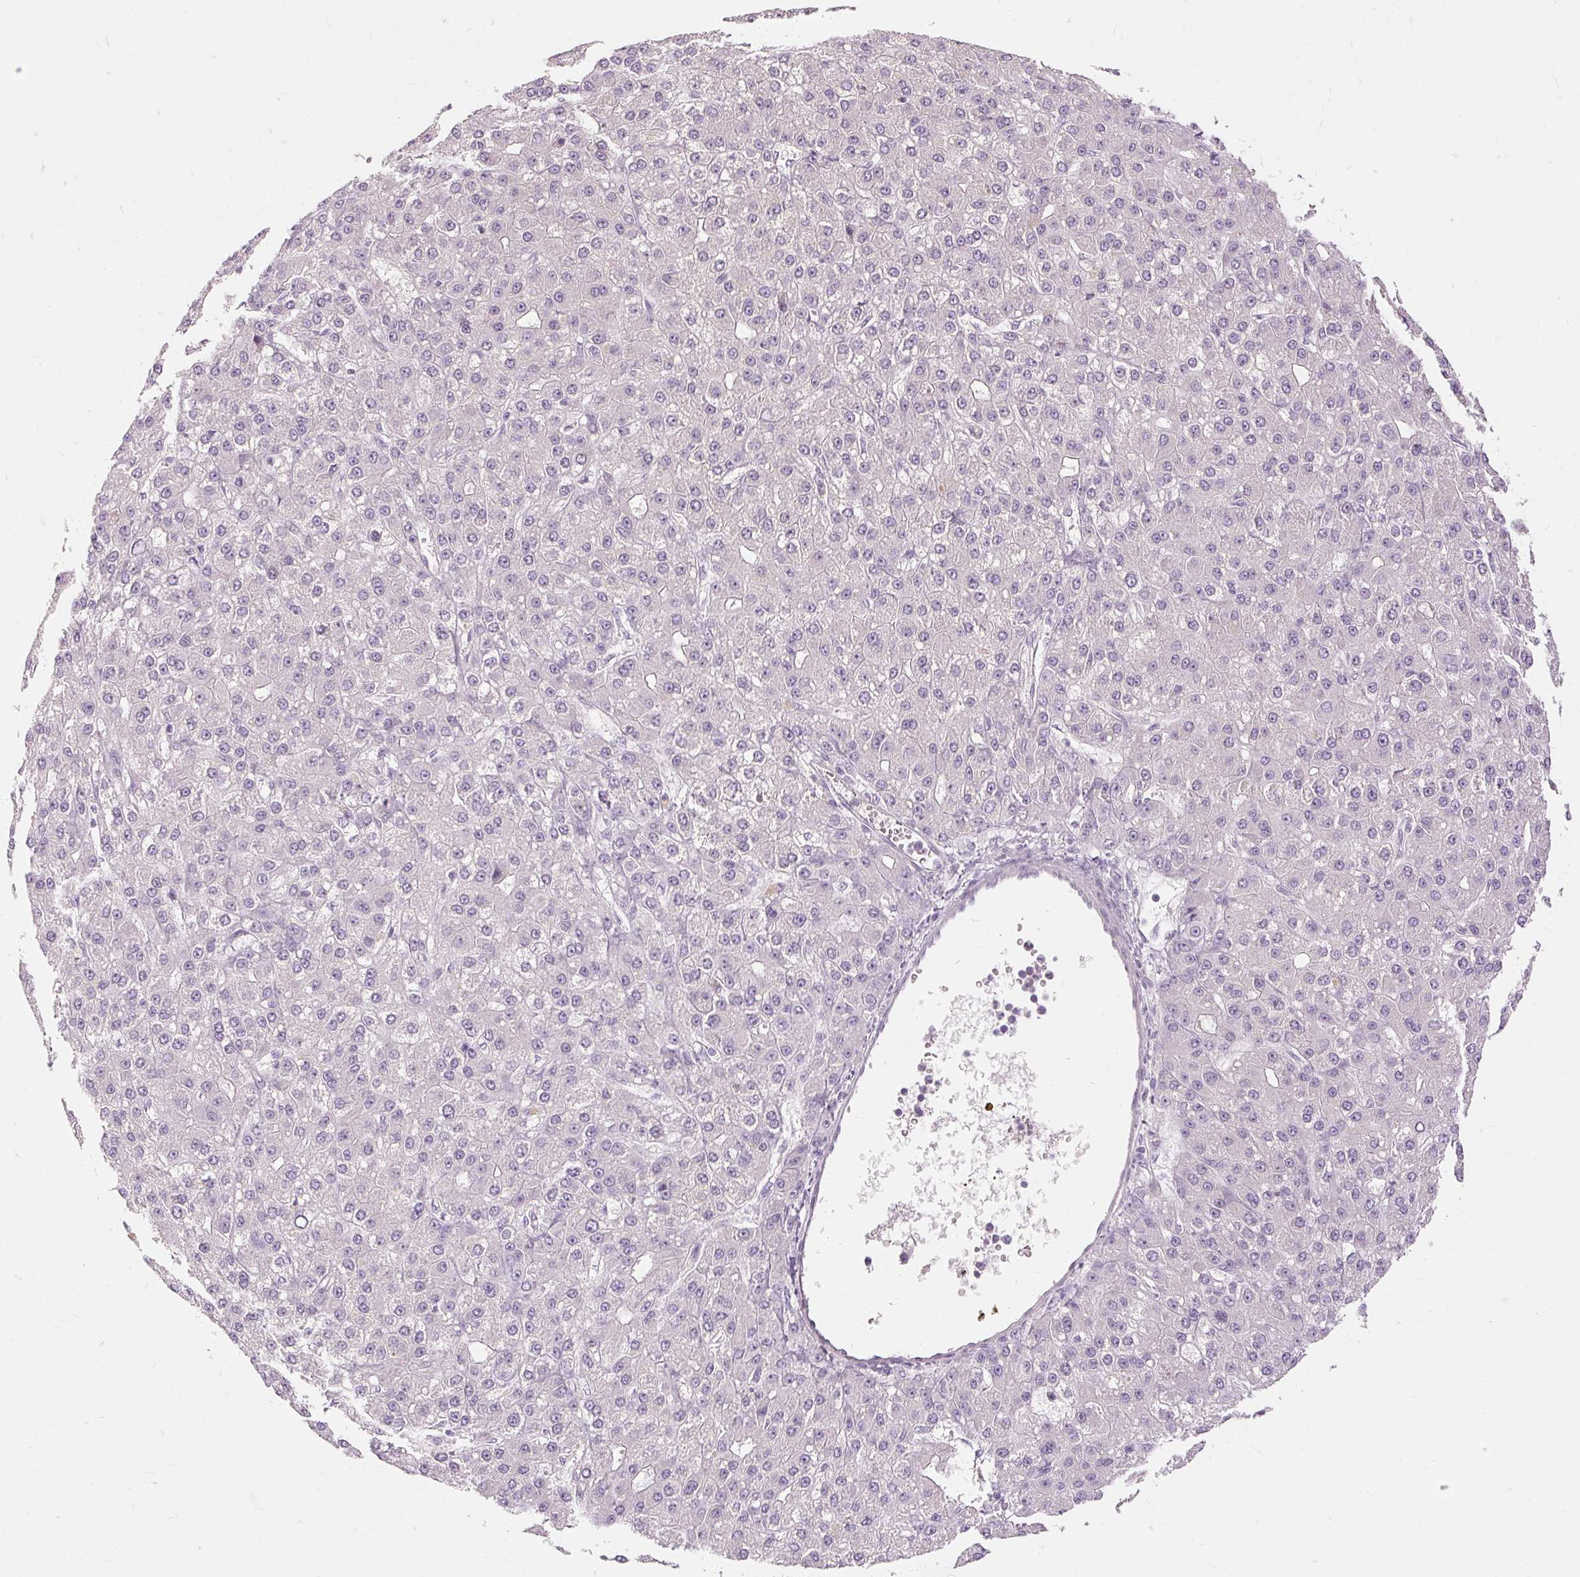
{"staining": {"intensity": "negative", "quantity": "none", "location": "none"}, "tissue": "liver cancer", "cell_type": "Tumor cells", "image_type": "cancer", "snomed": [{"axis": "morphology", "description": "Carcinoma, Hepatocellular, NOS"}, {"axis": "topography", "description": "Liver"}], "caption": "The histopathology image demonstrates no significant expression in tumor cells of liver cancer (hepatocellular carcinoma). (Brightfield microscopy of DAB (3,3'-diaminobenzidine) immunohistochemistry at high magnification).", "gene": "CAPN3", "patient": {"sex": "male", "age": 67}}